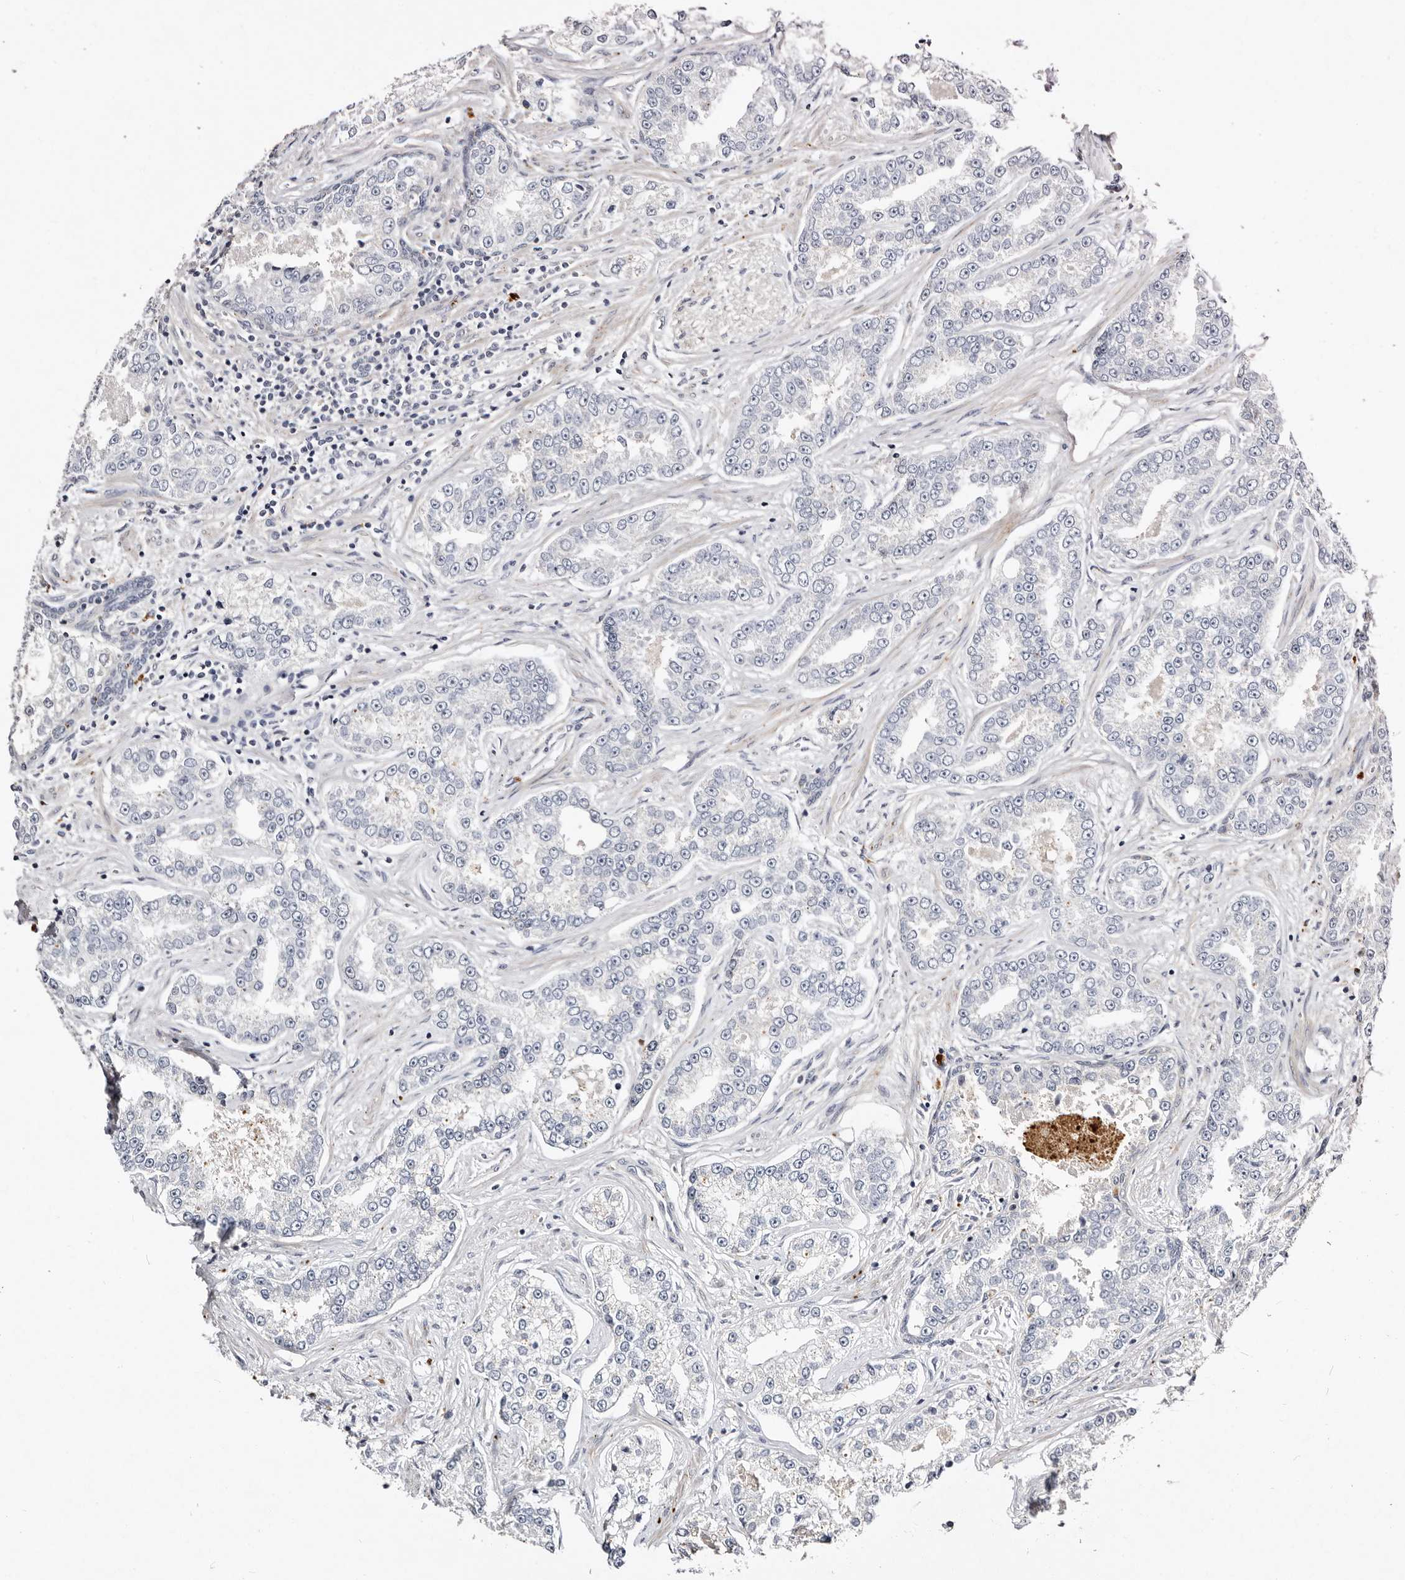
{"staining": {"intensity": "negative", "quantity": "none", "location": "none"}, "tissue": "prostate cancer", "cell_type": "Tumor cells", "image_type": "cancer", "snomed": [{"axis": "morphology", "description": "Normal tissue, NOS"}, {"axis": "morphology", "description": "Adenocarcinoma, High grade"}, {"axis": "topography", "description": "Prostate"}], "caption": "Immunohistochemical staining of high-grade adenocarcinoma (prostate) displays no significant staining in tumor cells. (DAB immunohistochemistry (IHC), high magnification).", "gene": "MRPS33", "patient": {"sex": "male", "age": 83}}